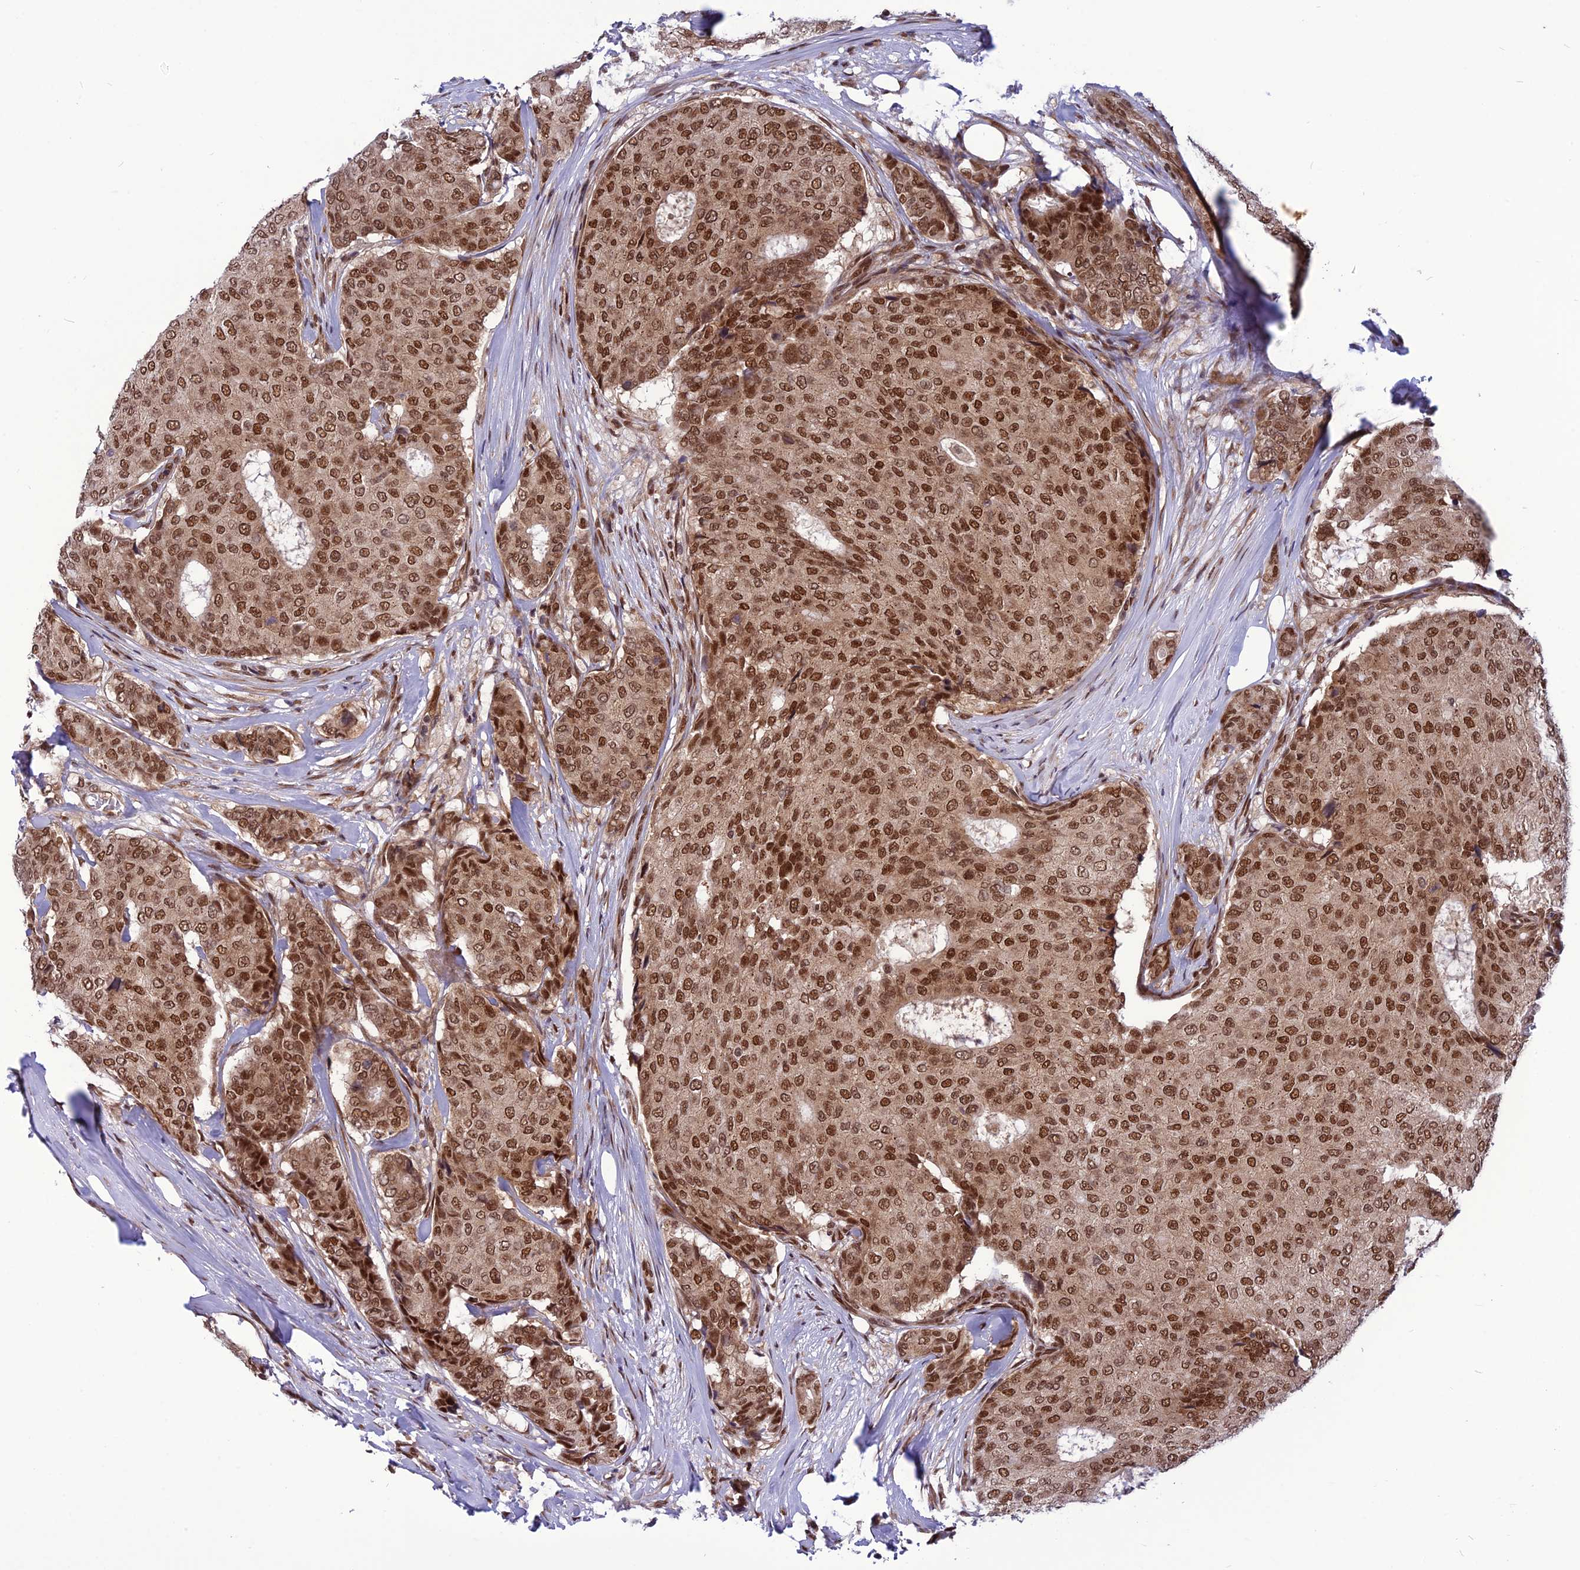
{"staining": {"intensity": "strong", "quantity": ">75%", "location": "nuclear"}, "tissue": "breast cancer", "cell_type": "Tumor cells", "image_type": "cancer", "snomed": [{"axis": "morphology", "description": "Duct carcinoma"}, {"axis": "topography", "description": "Breast"}], "caption": "An image showing strong nuclear positivity in about >75% of tumor cells in breast cancer, as visualized by brown immunohistochemical staining.", "gene": "RTRAF", "patient": {"sex": "female", "age": 75}}